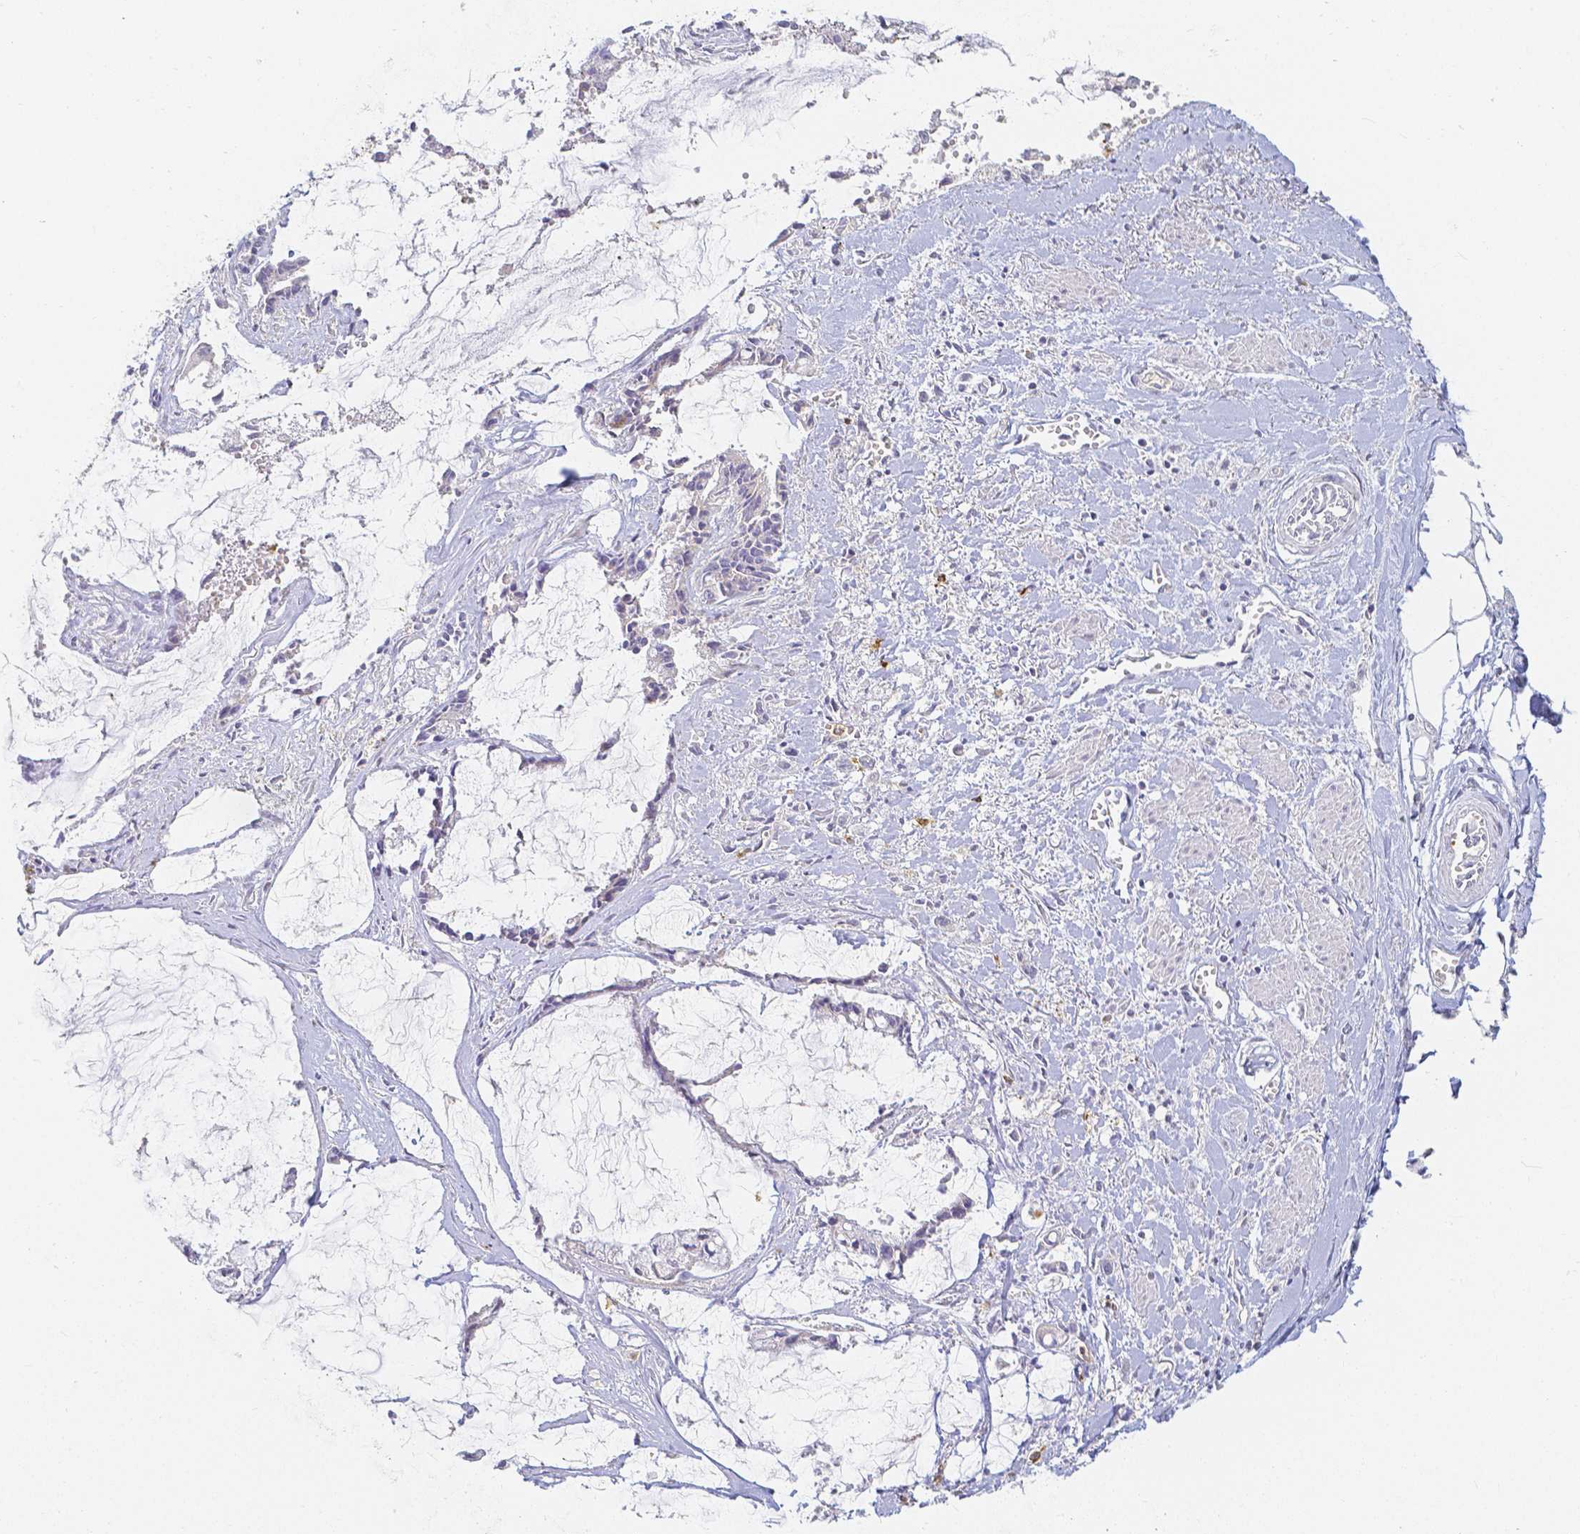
{"staining": {"intensity": "negative", "quantity": "none", "location": "none"}, "tissue": "ovarian cancer", "cell_type": "Tumor cells", "image_type": "cancer", "snomed": [{"axis": "morphology", "description": "Cystadenocarcinoma, mucinous, NOS"}, {"axis": "topography", "description": "Ovary"}], "caption": "DAB immunohistochemical staining of ovarian mucinous cystadenocarcinoma shows no significant staining in tumor cells.", "gene": "KCNH1", "patient": {"sex": "female", "age": 90}}